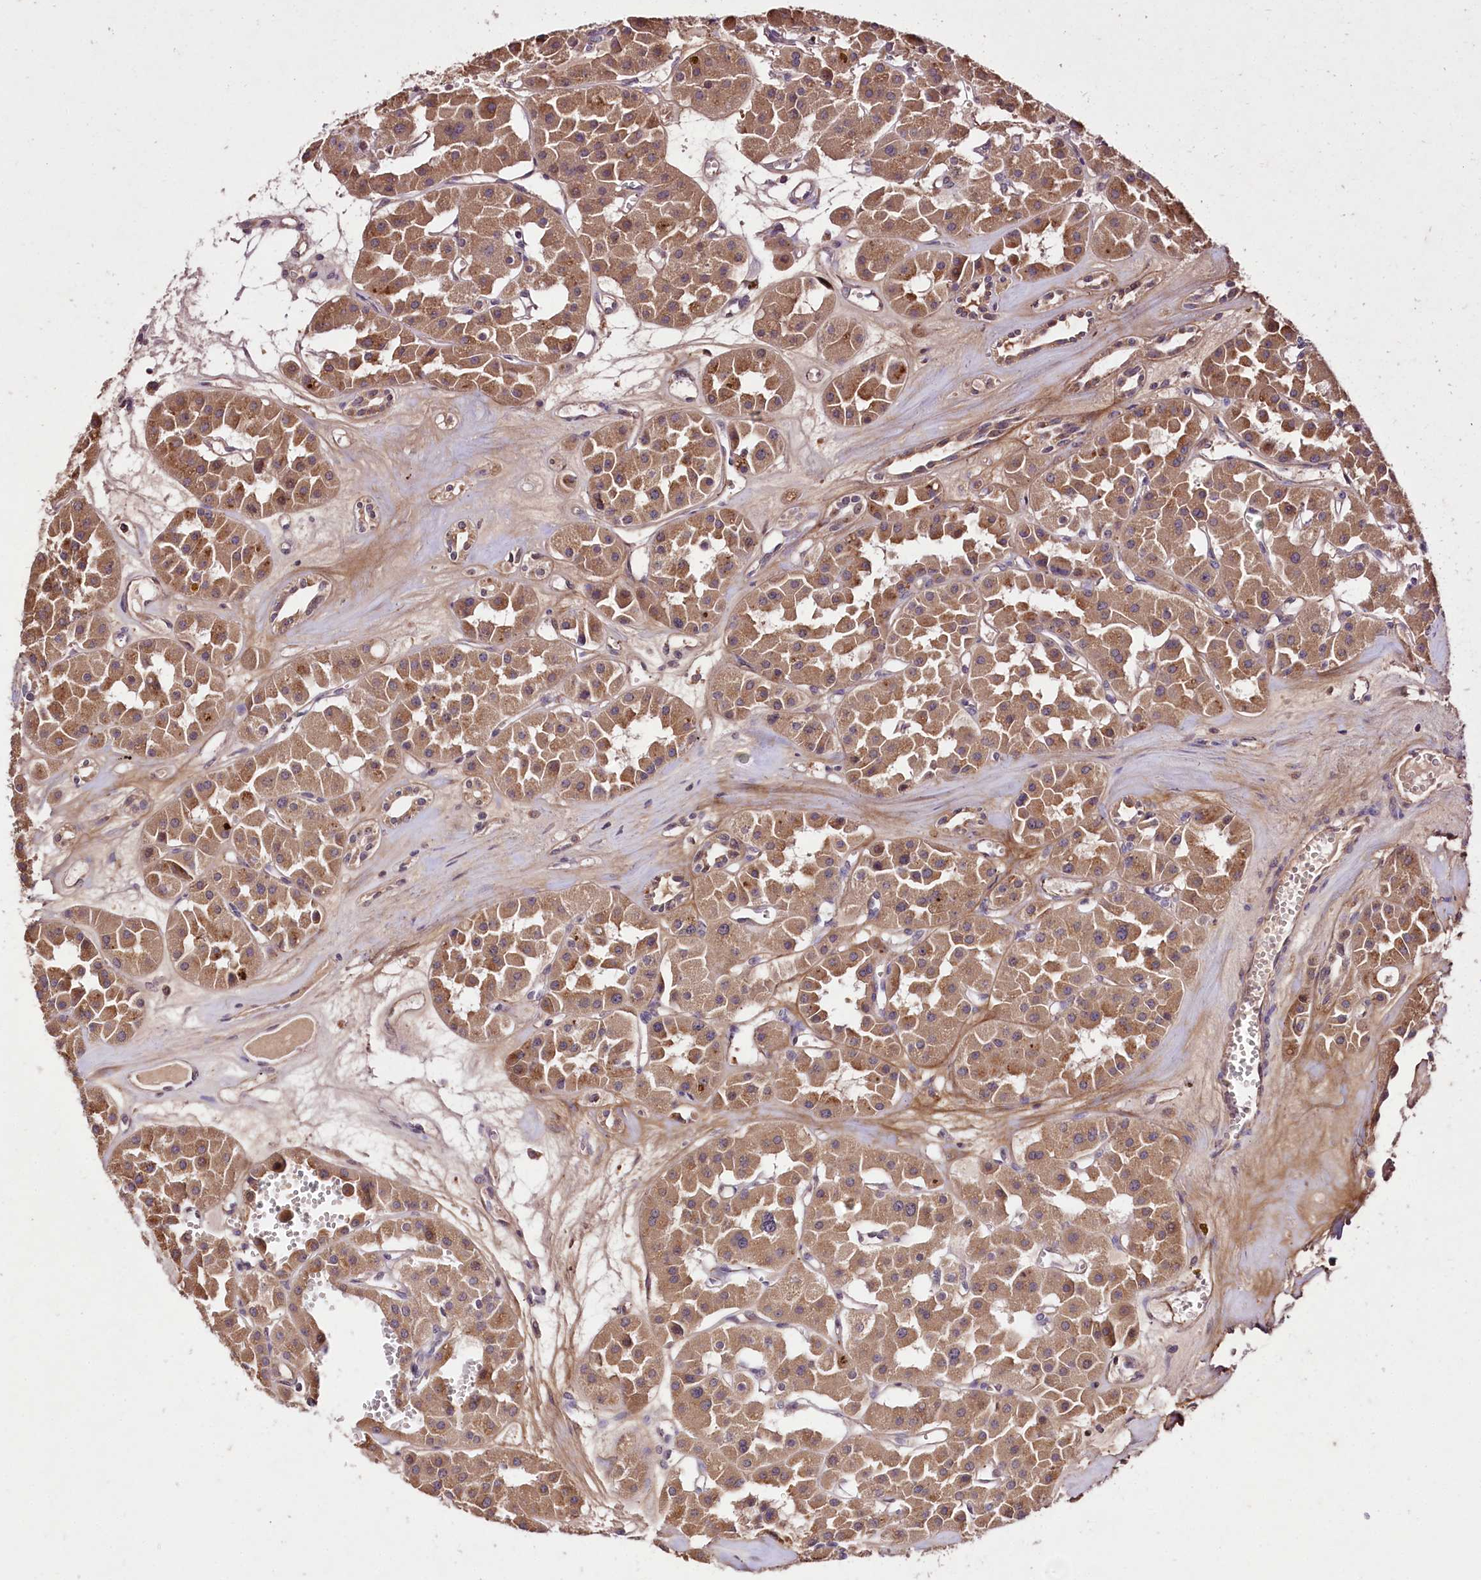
{"staining": {"intensity": "moderate", "quantity": ">75%", "location": "cytoplasmic/membranous"}, "tissue": "renal cancer", "cell_type": "Tumor cells", "image_type": "cancer", "snomed": [{"axis": "morphology", "description": "Carcinoma, NOS"}, {"axis": "topography", "description": "Kidney"}], "caption": "Renal cancer stained with IHC exhibits moderate cytoplasmic/membranous positivity in approximately >75% of tumor cells.", "gene": "TNPO3", "patient": {"sex": "female", "age": 75}}